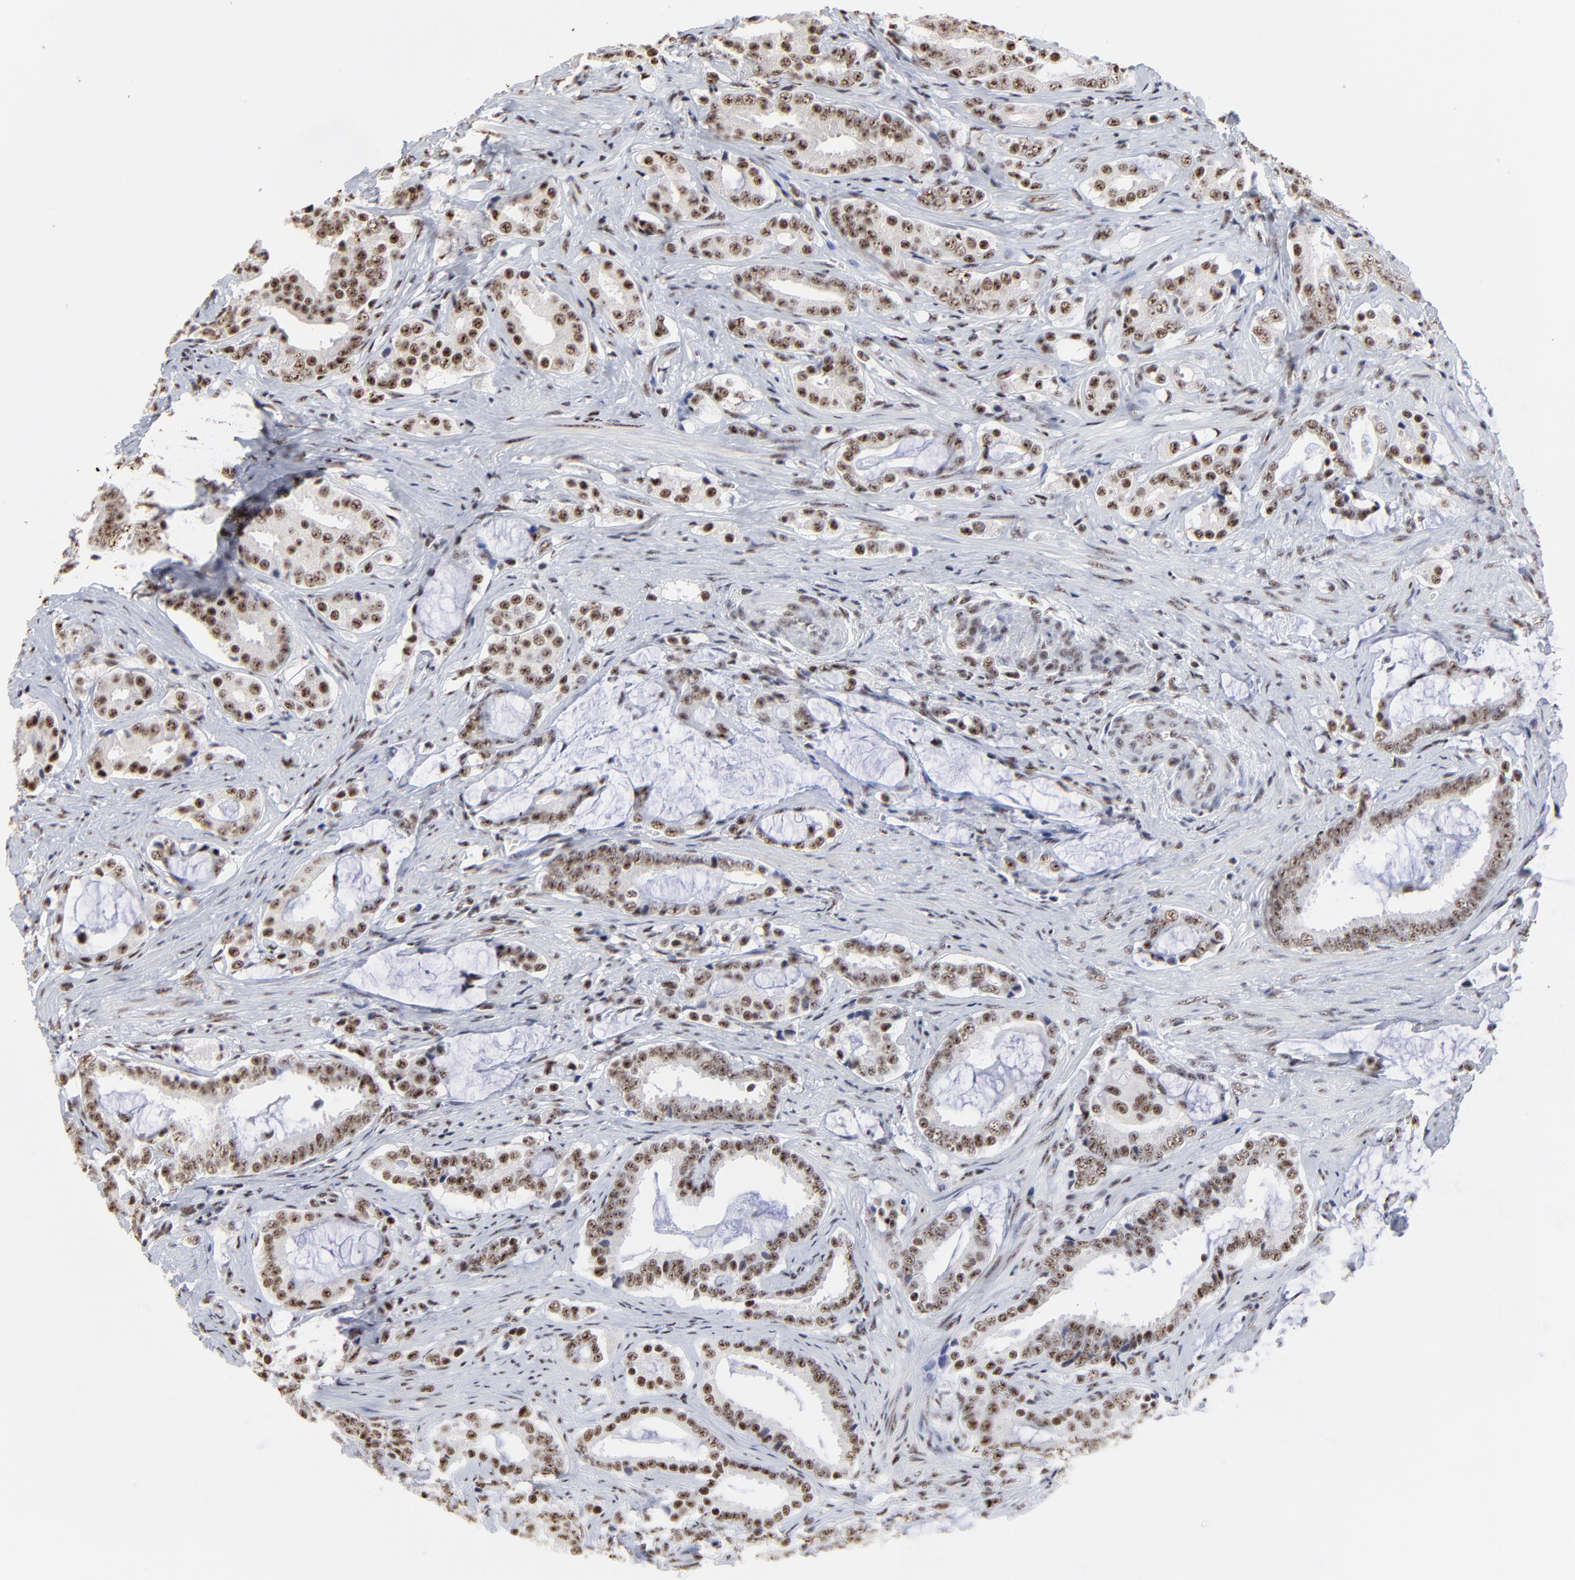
{"staining": {"intensity": "weak", "quantity": ">75%", "location": "nuclear"}, "tissue": "prostate cancer", "cell_type": "Tumor cells", "image_type": "cancer", "snomed": [{"axis": "morphology", "description": "Adenocarcinoma, Low grade"}, {"axis": "topography", "description": "Prostate"}], "caption": "Human adenocarcinoma (low-grade) (prostate) stained for a protein (brown) shows weak nuclear positive staining in approximately >75% of tumor cells.", "gene": "MBD4", "patient": {"sex": "male", "age": 59}}